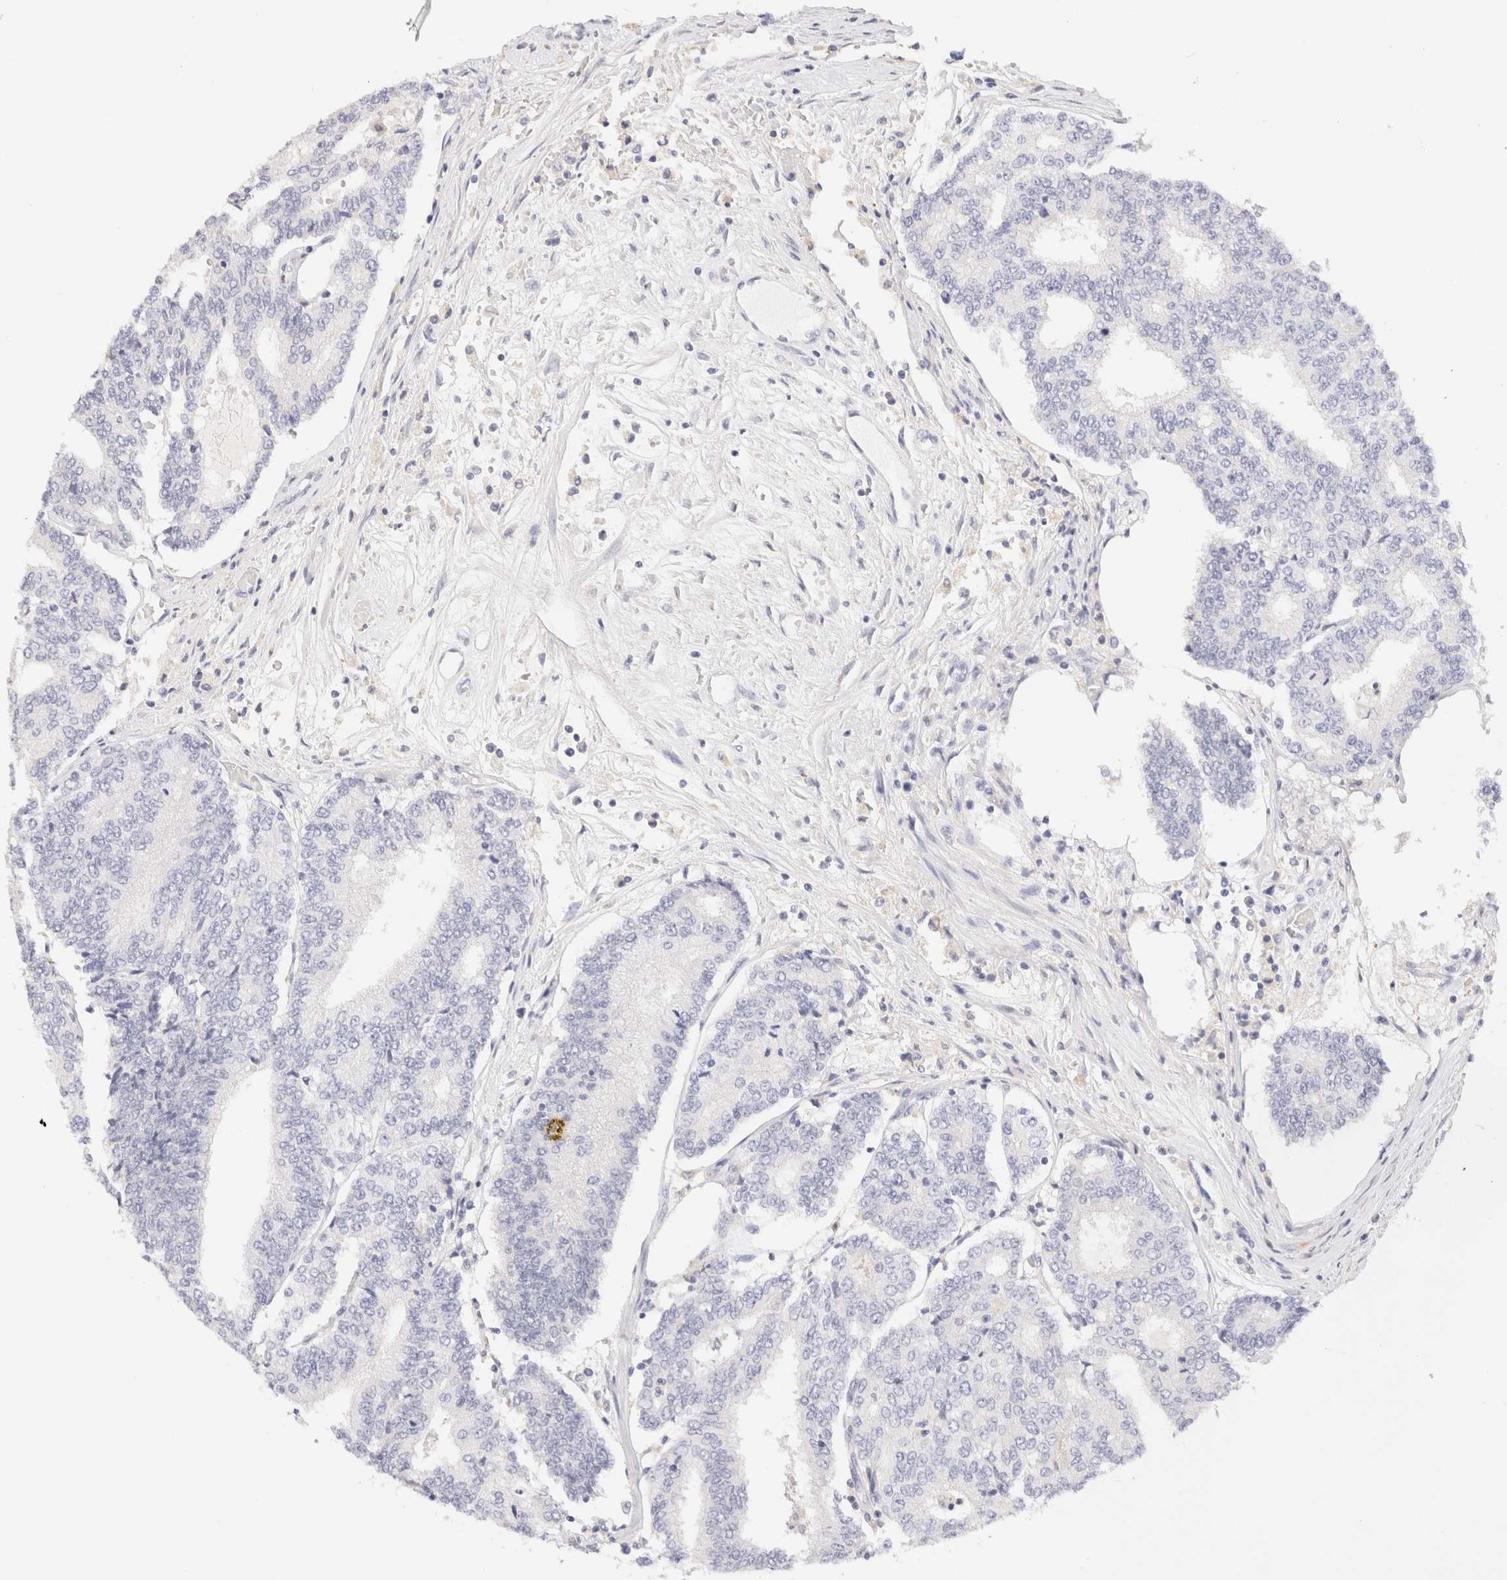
{"staining": {"intensity": "negative", "quantity": "none", "location": "none"}, "tissue": "prostate cancer", "cell_type": "Tumor cells", "image_type": "cancer", "snomed": [{"axis": "morphology", "description": "Normal tissue, NOS"}, {"axis": "morphology", "description": "Adenocarcinoma, High grade"}, {"axis": "topography", "description": "Prostate"}, {"axis": "topography", "description": "Seminal veicle"}], "caption": "Immunohistochemistry histopathology image of neoplastic tissue: human high-grade adenocarcinoma (prostate) stained with DAB (3,3'-diaminobenzidine) shows no significant protein staining in tumor cells.", "gene": "SCGB2A2", "patient": {"sex": "male", "age": 55}}